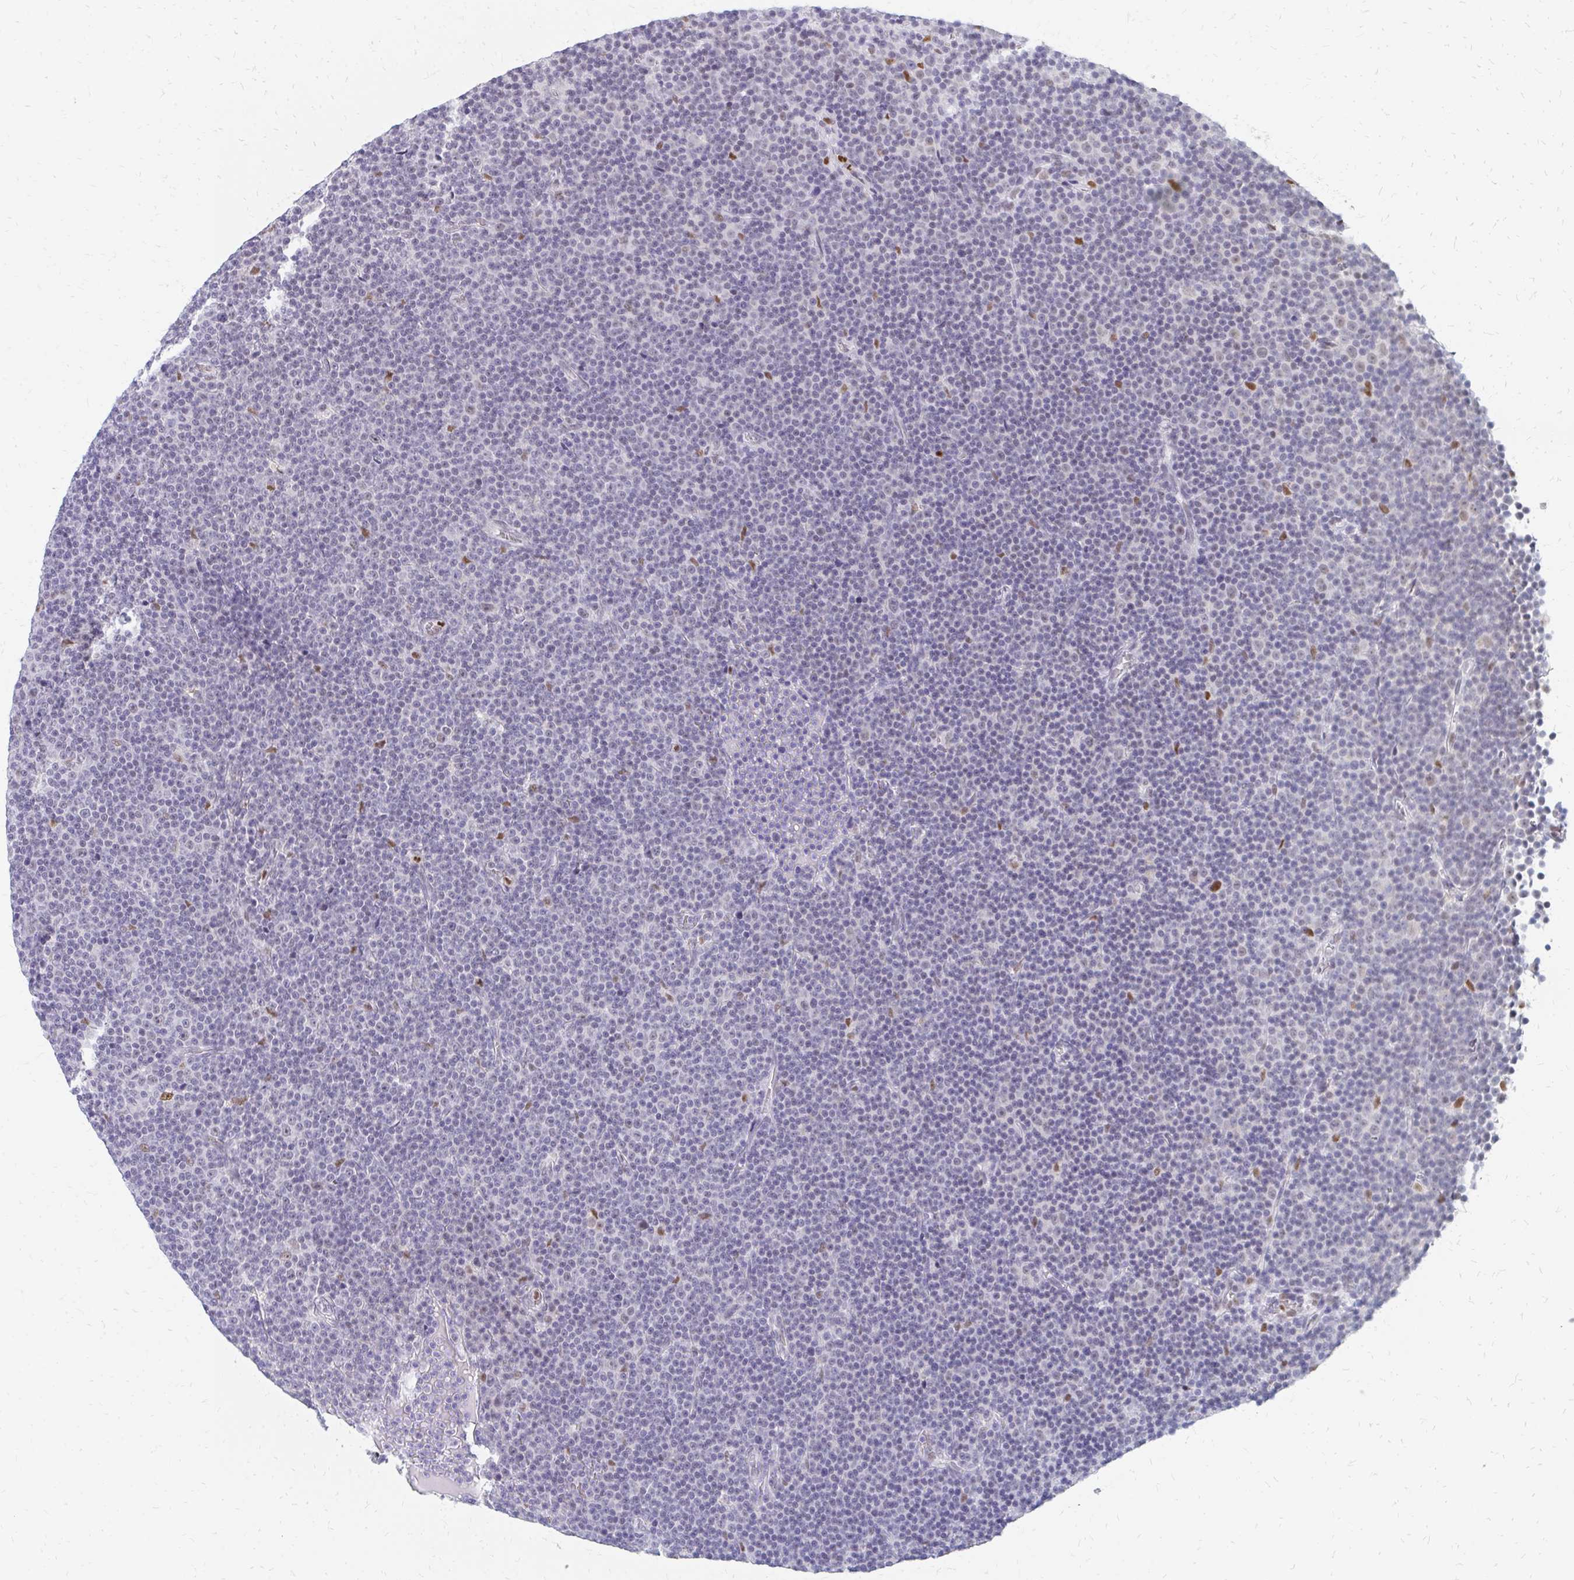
{"staining": {"intensity": "negative", "quantity": "none", "location": "none"}, "tissue": "lymphoma", "cell_type": "Tumor cells", "image_type": "cancer", "snomed": [{"axis": "morphology", "description": "Malignant lymphoma, non-Hodgkin's type, Low grade"}, {"axis": "topography", "description": "Lymph node"}], "caption": "IHC photomicrograph of malignant lymphoma, non-Hodgkin's type (low-grade) stained for a protein (brown), which demonstrates no positivity in tumor cells.", "gene": "PLK3", "patient": {"sex": "female", "age": 67}}